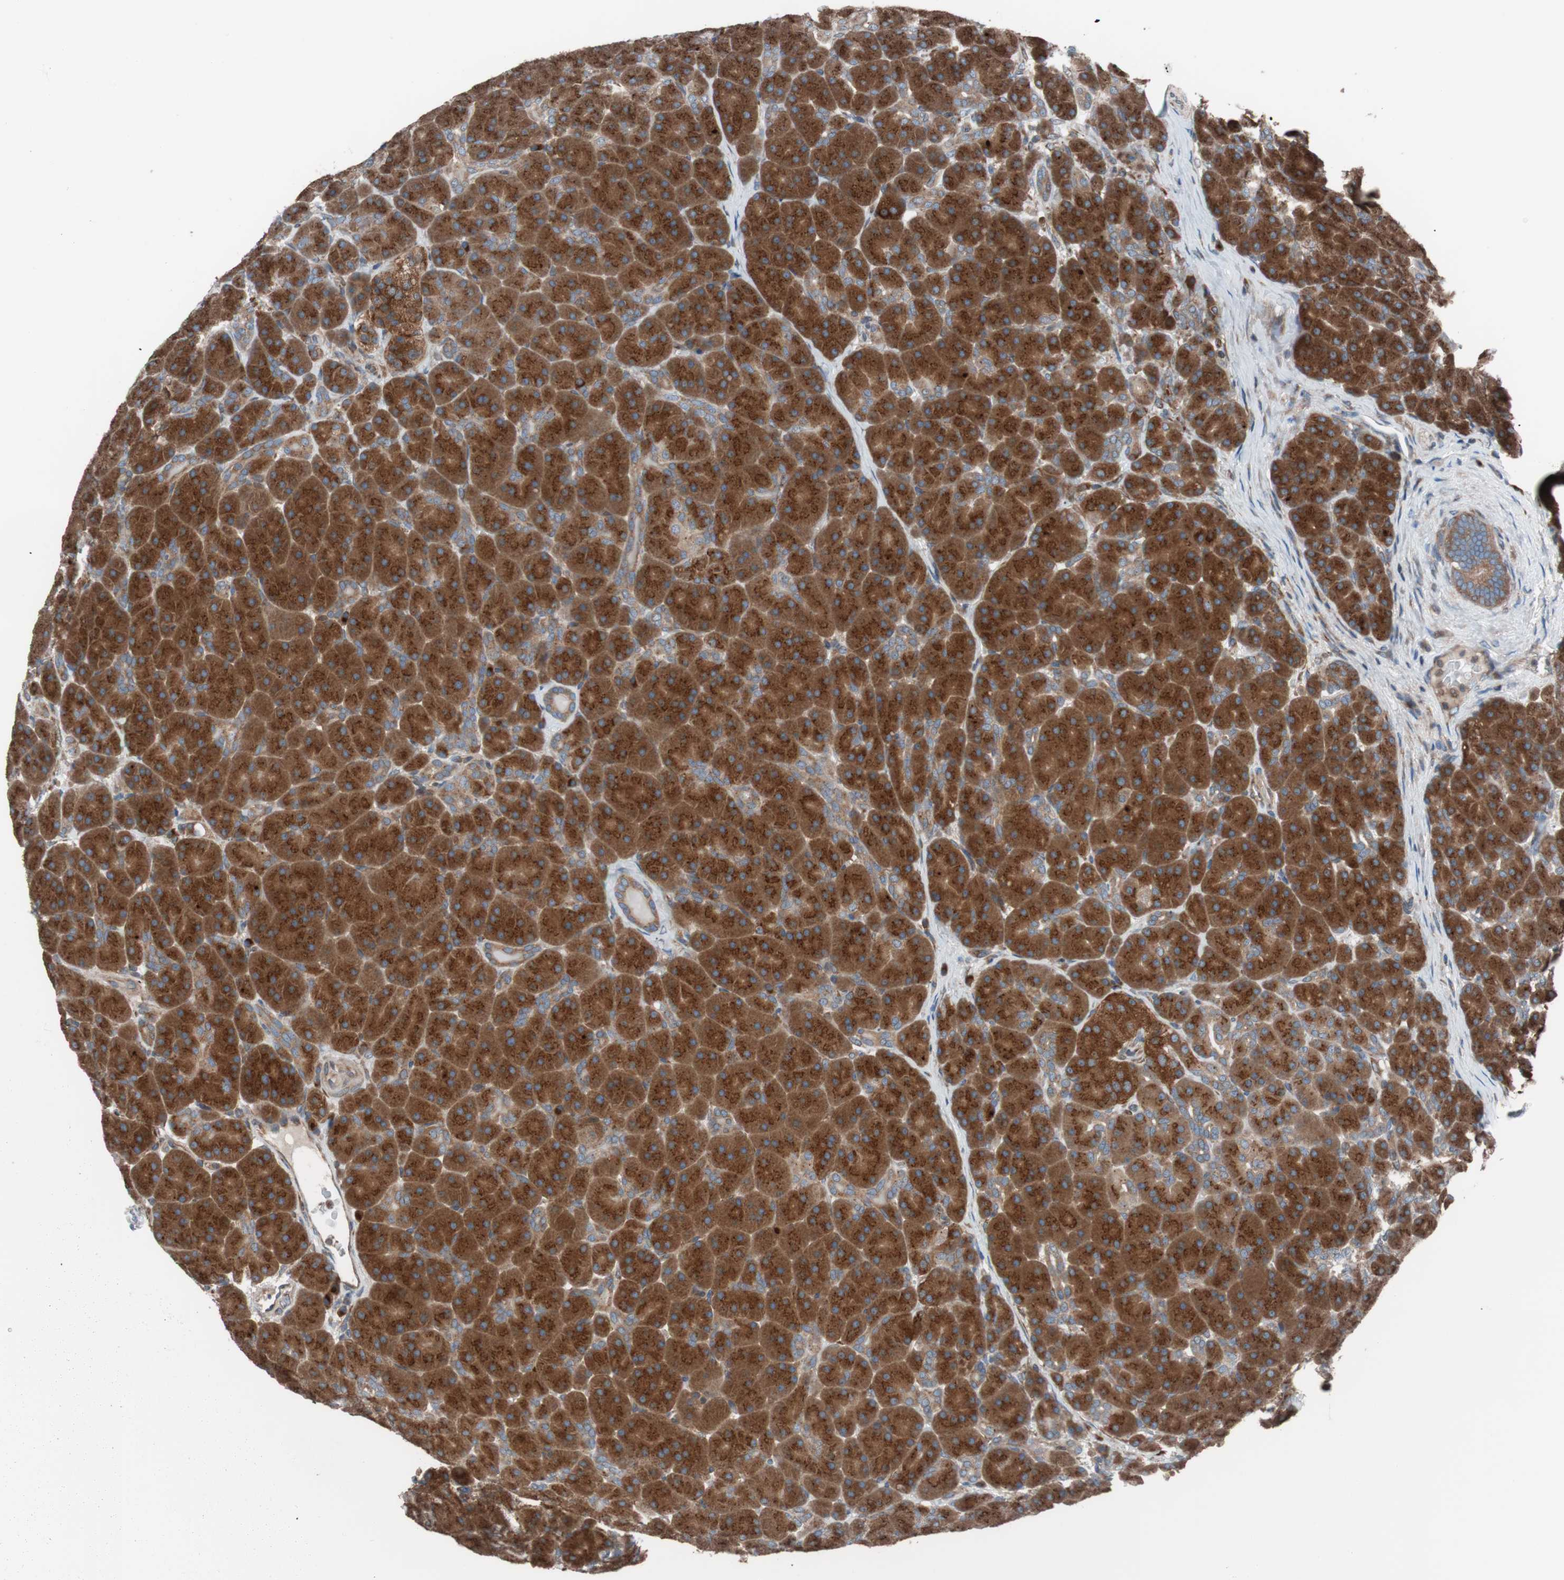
{"staining": {"intensity": "strong", "quantity": ">75%", "location": "cytoplasmic/membranous"}, "tissue": "pancreas", "cell_type": "Exocrine glandular cells", "image_type": "normal", "snomed": [{"axis": "morphology", "description": "Normal tissue, NOS"}, {"axis": "topography", "description": "Pancreas"}], "caption": "The histopathology image demonstrates a brown stain indicating the presence of a protein in the cytoplasmic/membranous of exocrine glandular cells in pancreas. The staining is performed using DAB (3,3'-diaminobenzidine) brown chromogen to label protein expression. The nuclei are counter-stained blue using hematoxylin.", "gene": "SEC31A", "patient": {"sex": "male", "age": 66}}